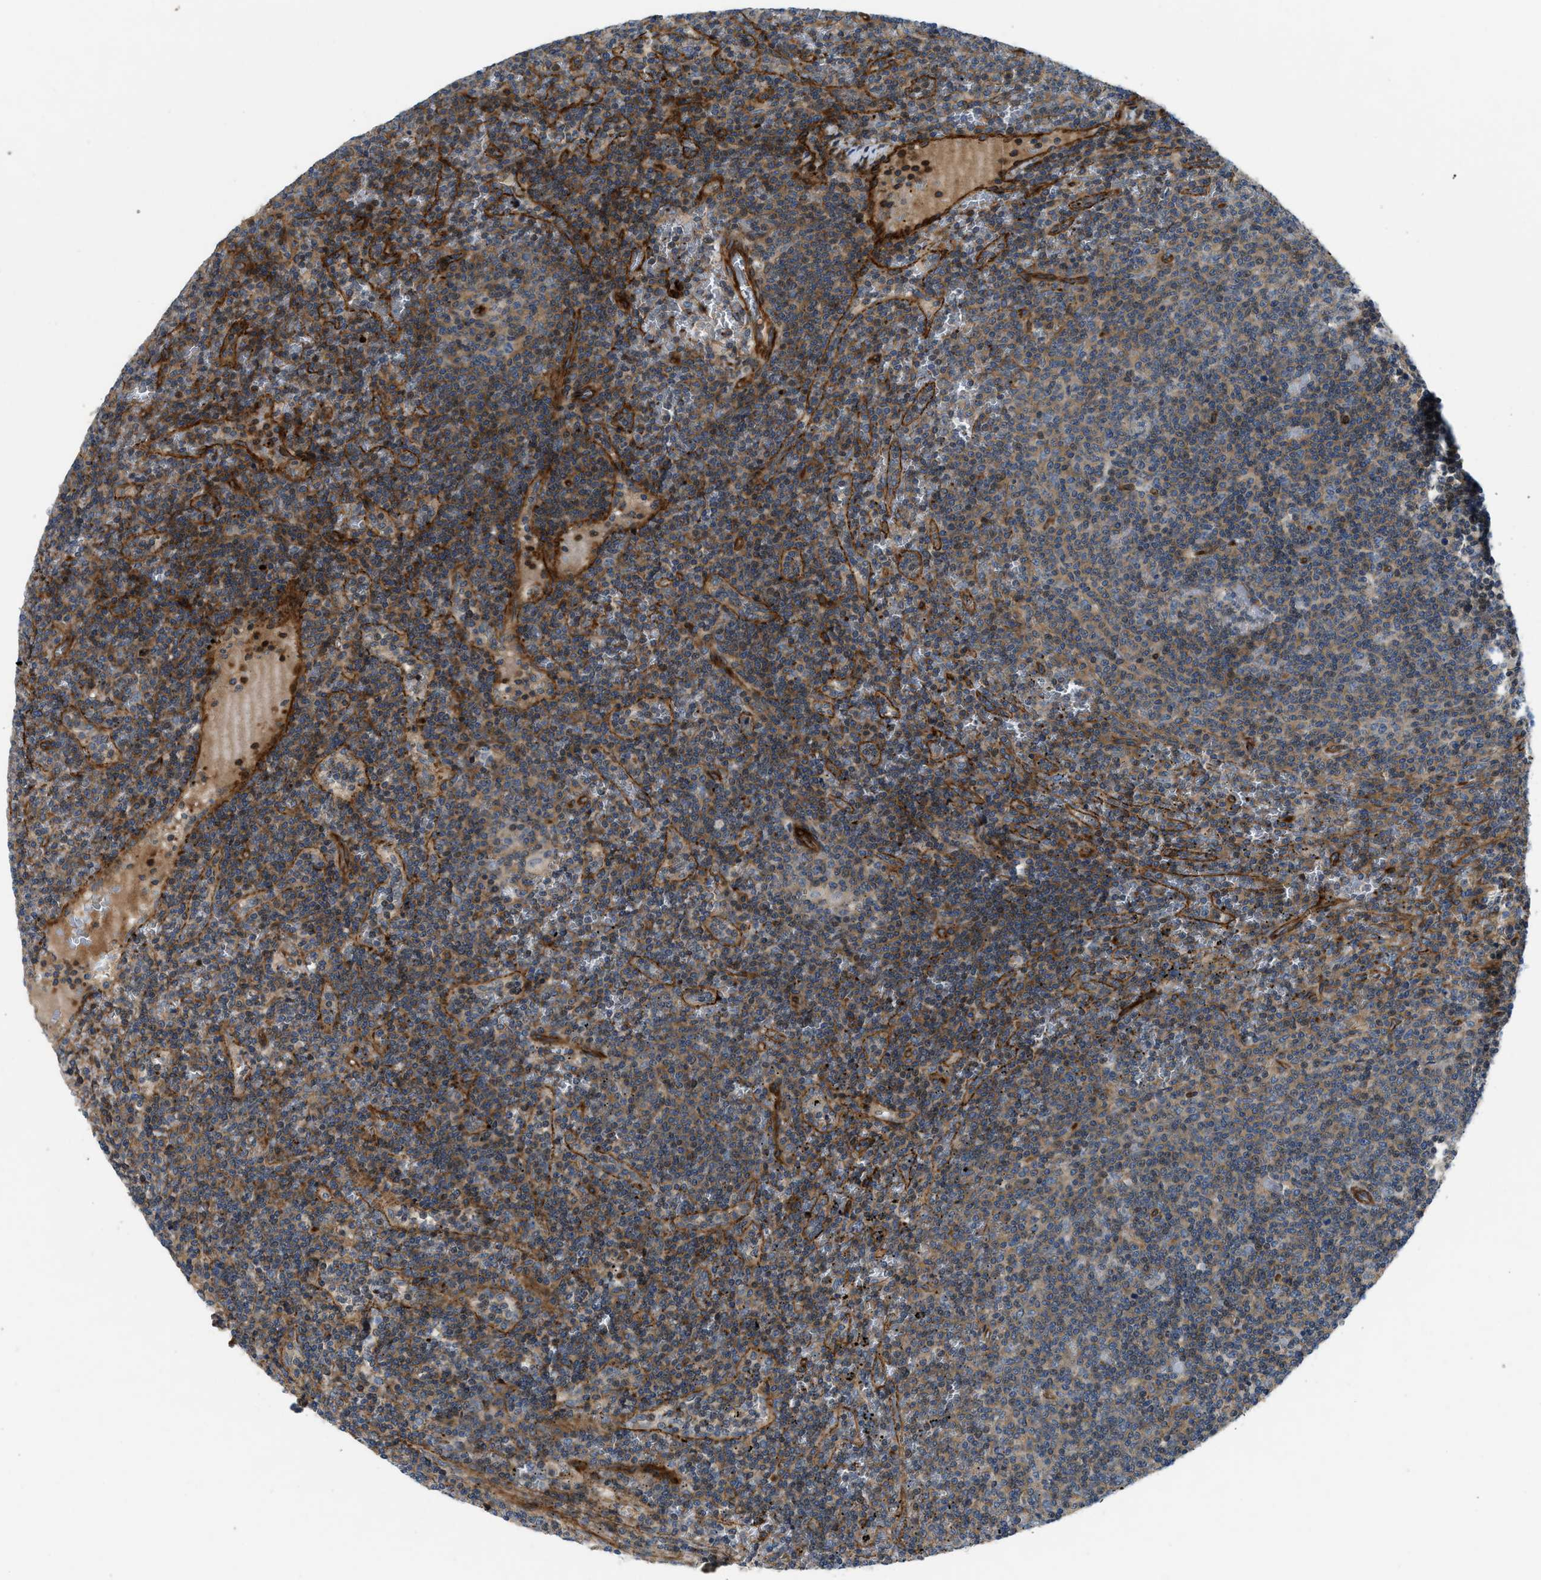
{"staining": {"intensity": "moderate", "quantity": ">75%", "location": "cytoplasmic/membranous"}, "tissue": "lymphoma", "cell_type": "Tumor cells", "image_type": "cancer", "snomed": [{"axis": "morphology", "description": "Malignant lymphoma, non-Hodgkin's type, Low grade"}, {"axis": "topography", "description": "Spleen"}], "caption": "High-power microscopy captured an IHC histopathology image of lymphoma, revealing moderate cytoplasmic/membranous staining in about >75% of tumor cells. The staining was performed using DAB, with brown indicating positive protein expression. Nuclei are stained blue with hematoxylin.", "gene": "NYNRIN", "patient": {"sex": "female", "age": 50}}